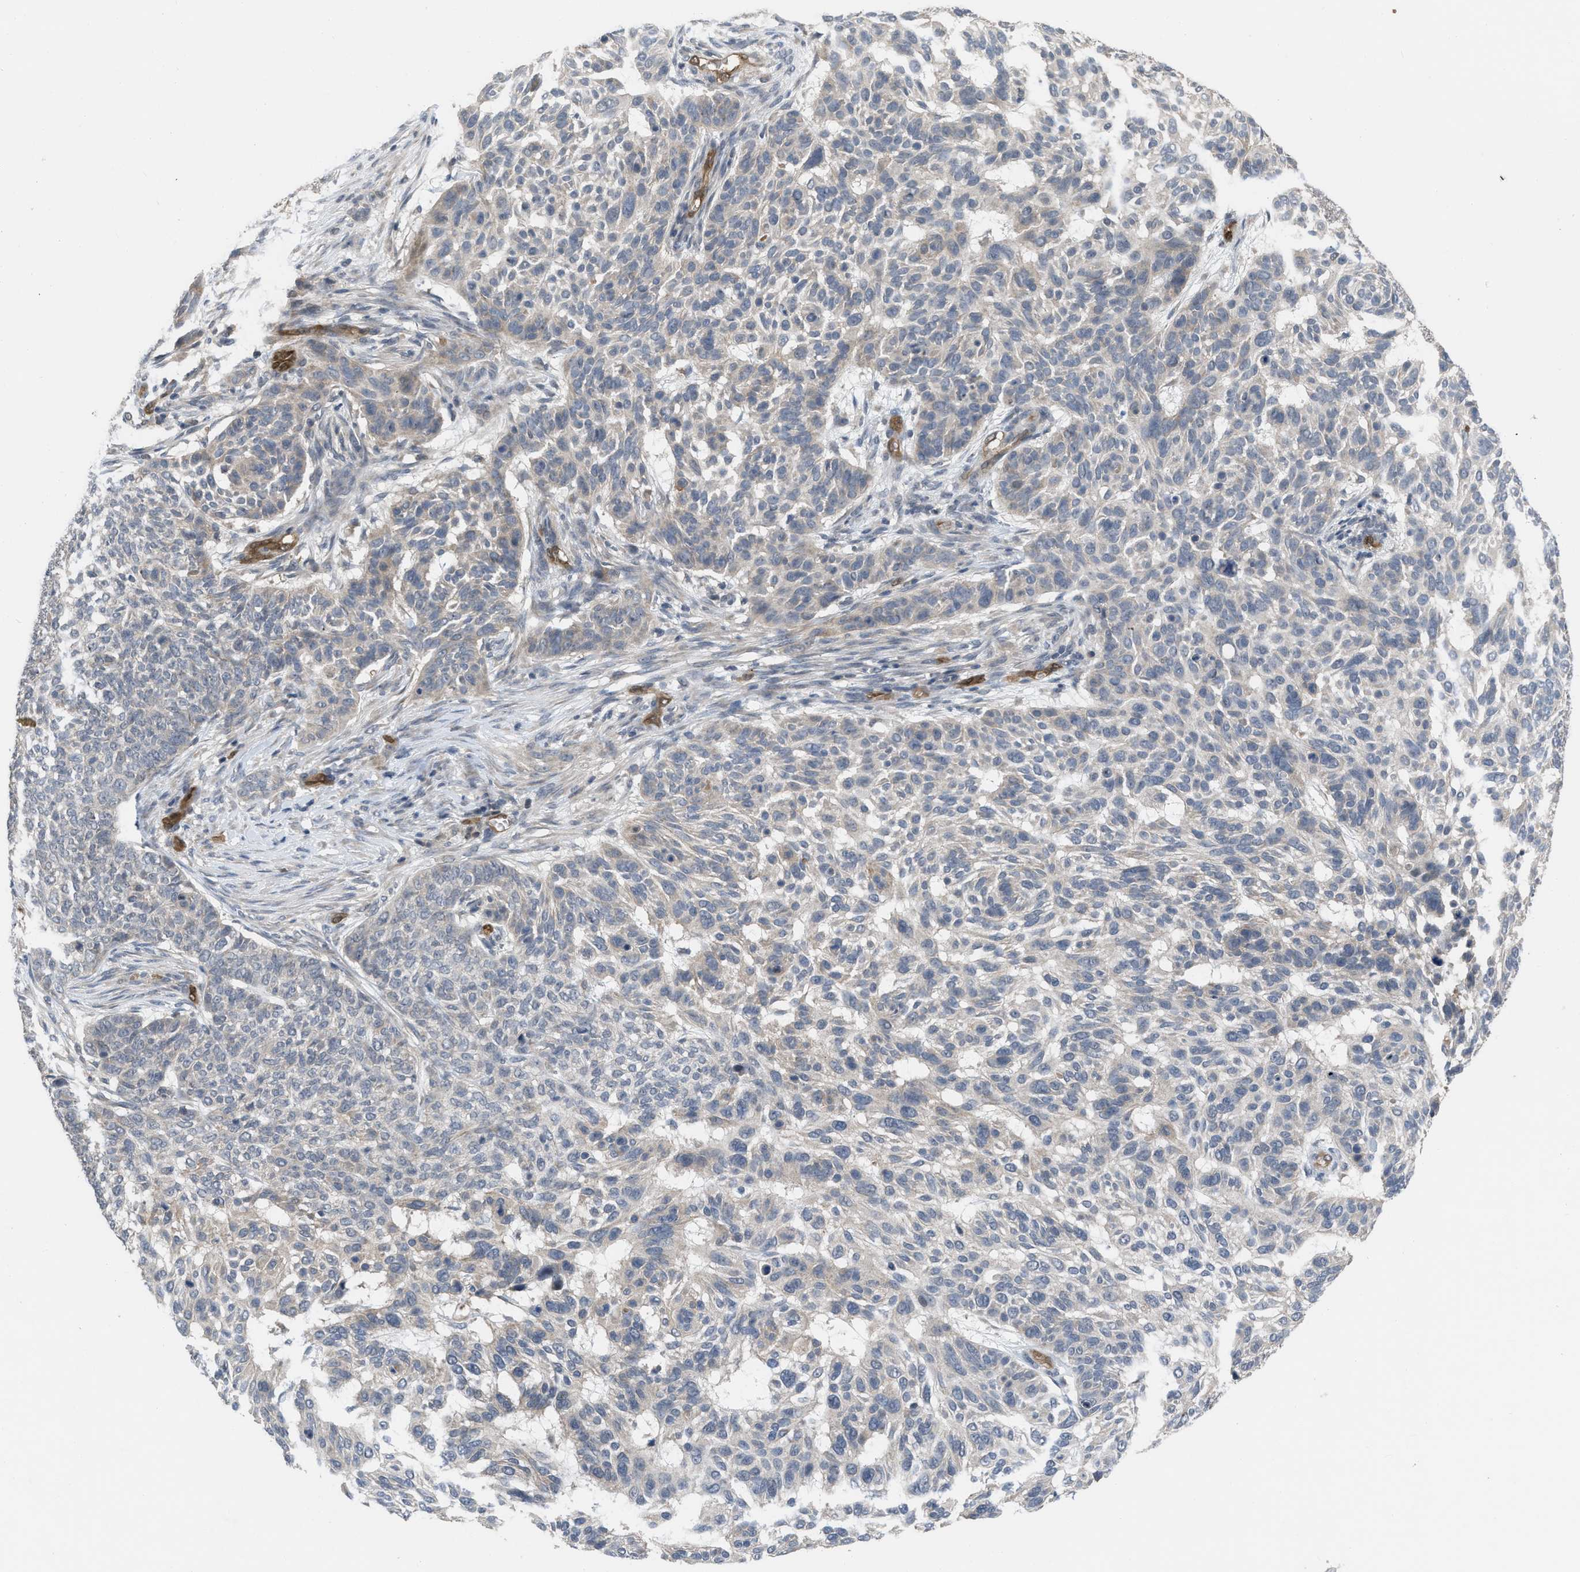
{"staining": {"intensity": "negative", "quantity": "none", "location": "none"}, "tissue": "skin cancer", "cell_type": "Tumor cells", "image_type": "cancer", "snomed": [{"axis": "morphology", "description": "Basal cell carcinoma"}, {"axis": "topography", "description": "Skin"}], "caption": "A photomicrograph of human basal cell carcinoma (skin) is negative for staining in tumor cells.", "gene": "LDAF1", "patient": {"sex": "male", "age": 85}}